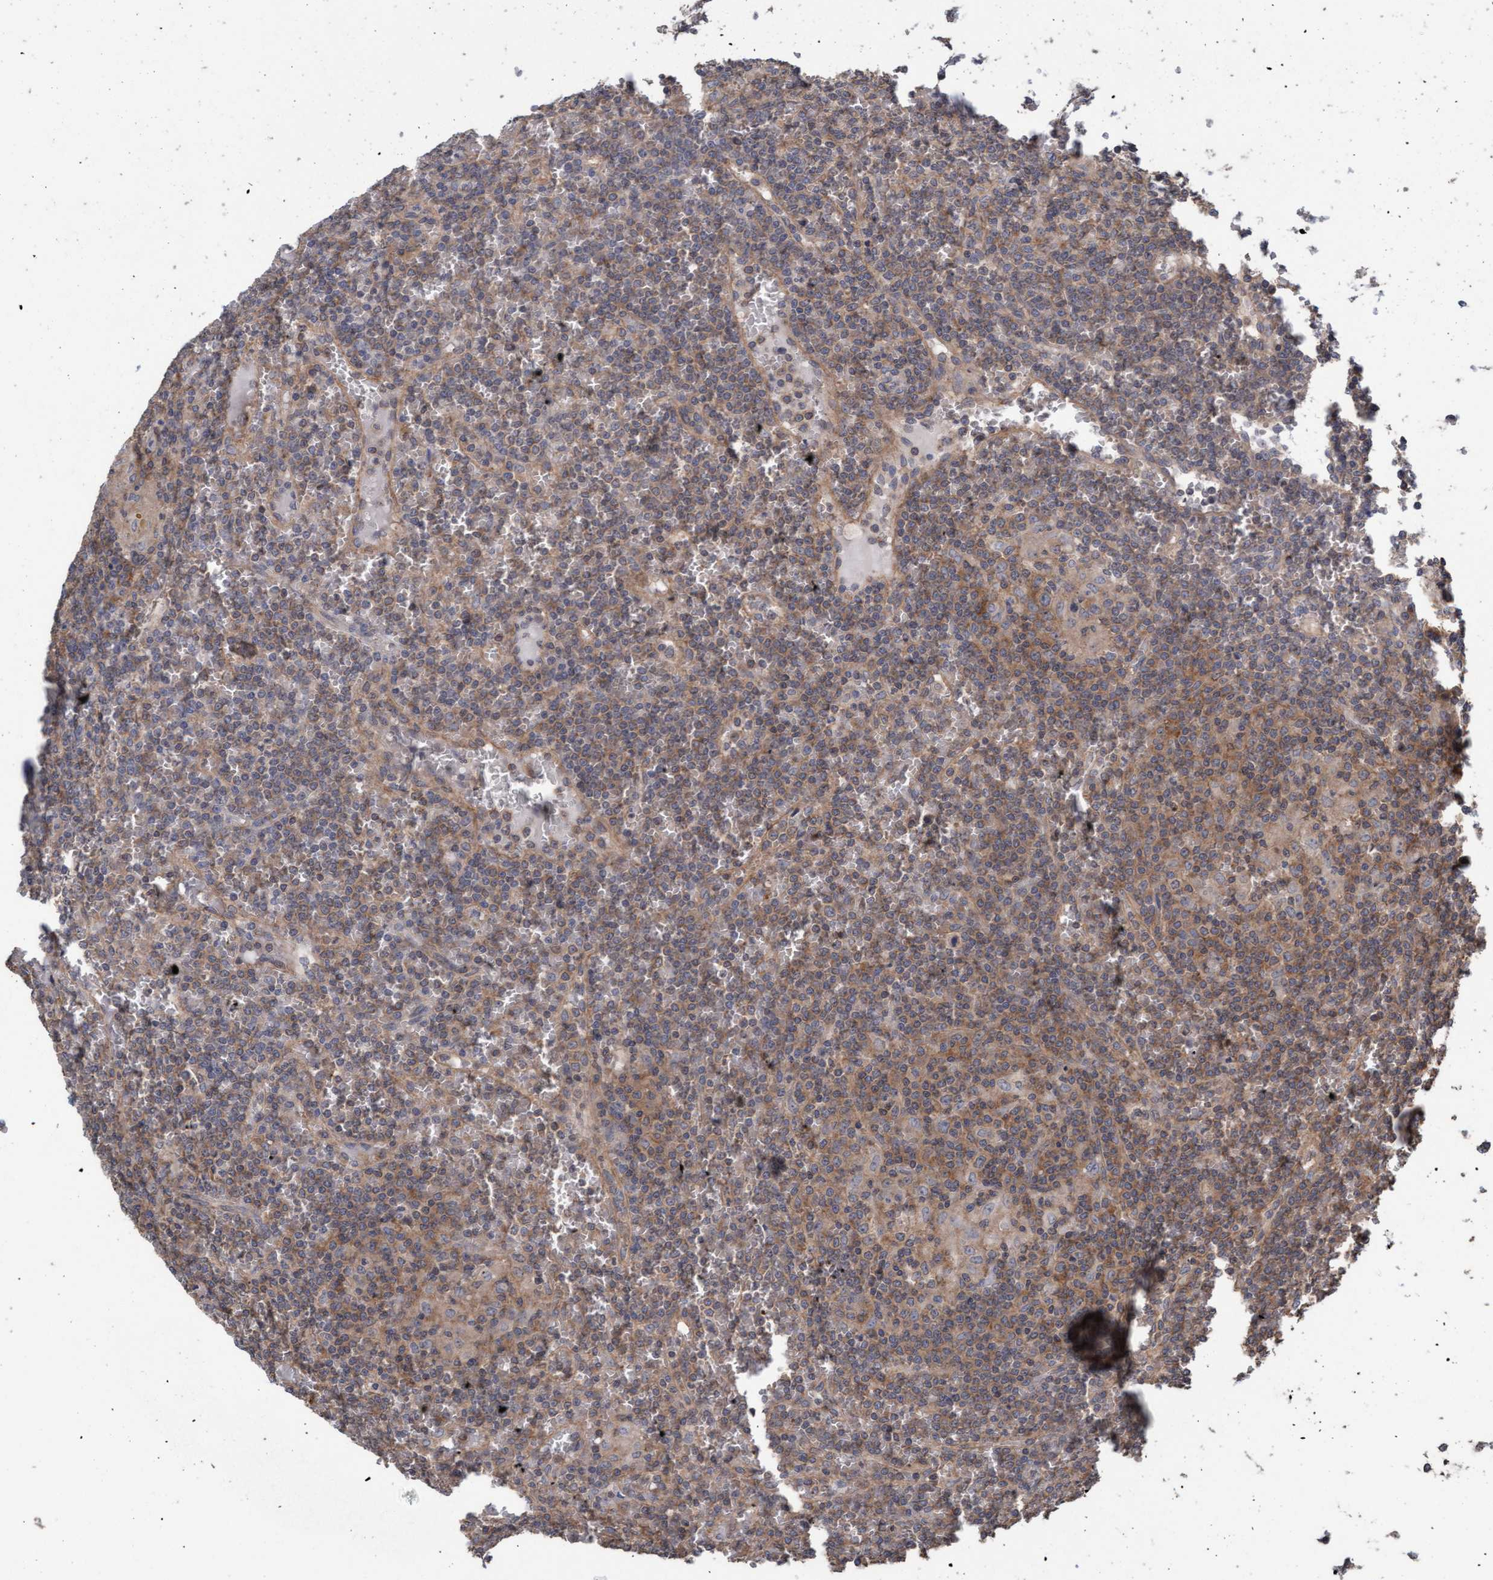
{"staining": {"intensity": "weak", "quantity": ">75%", "location": "cytoplasmic/membranous"}, "tissue": "lymphoma", "cell_type": "Tumor cells", "image_type": "cancer", "snomed": [{"axis": "morphology", "description": "Malignant lymphoma, non-Hodgkin's type, Low grade"}, {"axis": "topography", "description": "Spleen"}], "caption": "Lymphoma stained with a protein marker demonstrates weak staining in tumor cells.", "gene": "FXR2", "patient": {"sex": "female", "age": 19}}